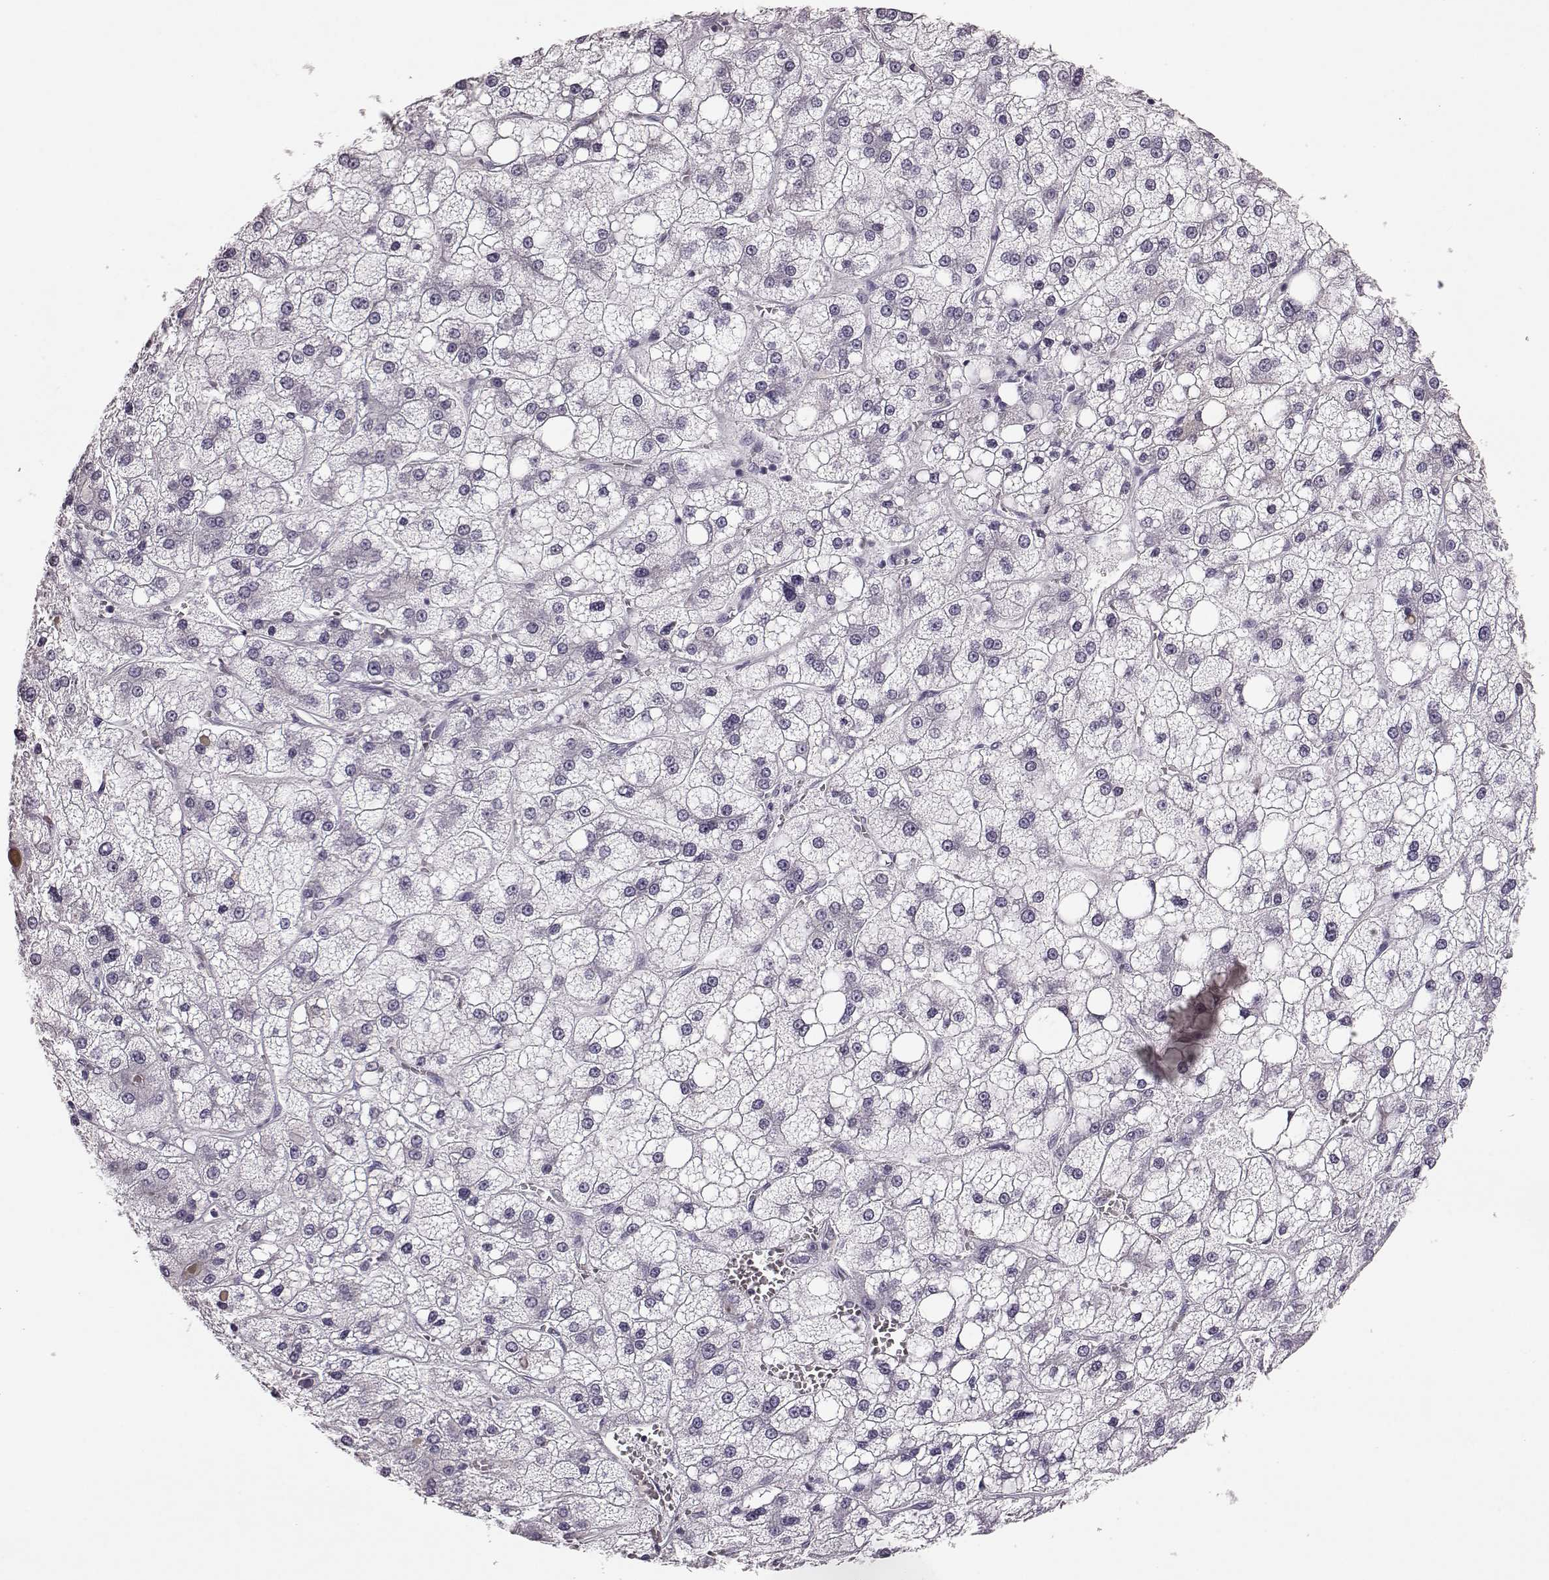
{"staining": {"intensity": "negative", "quantity": "none", "location": "none"}, "tissue": "liver cancer", "cell_type": "Tumor cells", "image_type": "cancer", "snomed": [{"axis": "morphology", "description": "Carcinoma, Hepatocellular, NOS"}, {"axis": "topography", "description": "Liver"}], "caption": "This micrograph is of liver hepatocellular carcinoma stained with immunohistochemistry (IHC) to label a protein in brown with the nuclei are counter-stained blue. There is no expression in tumor cells. (DAB (3,3'-diaminobenzidine) immunohistochemistry visualized using brightfield microscopy, high magnification).", "gene": "AIPL1", "patient": {"sex": "male", "age": 73}}